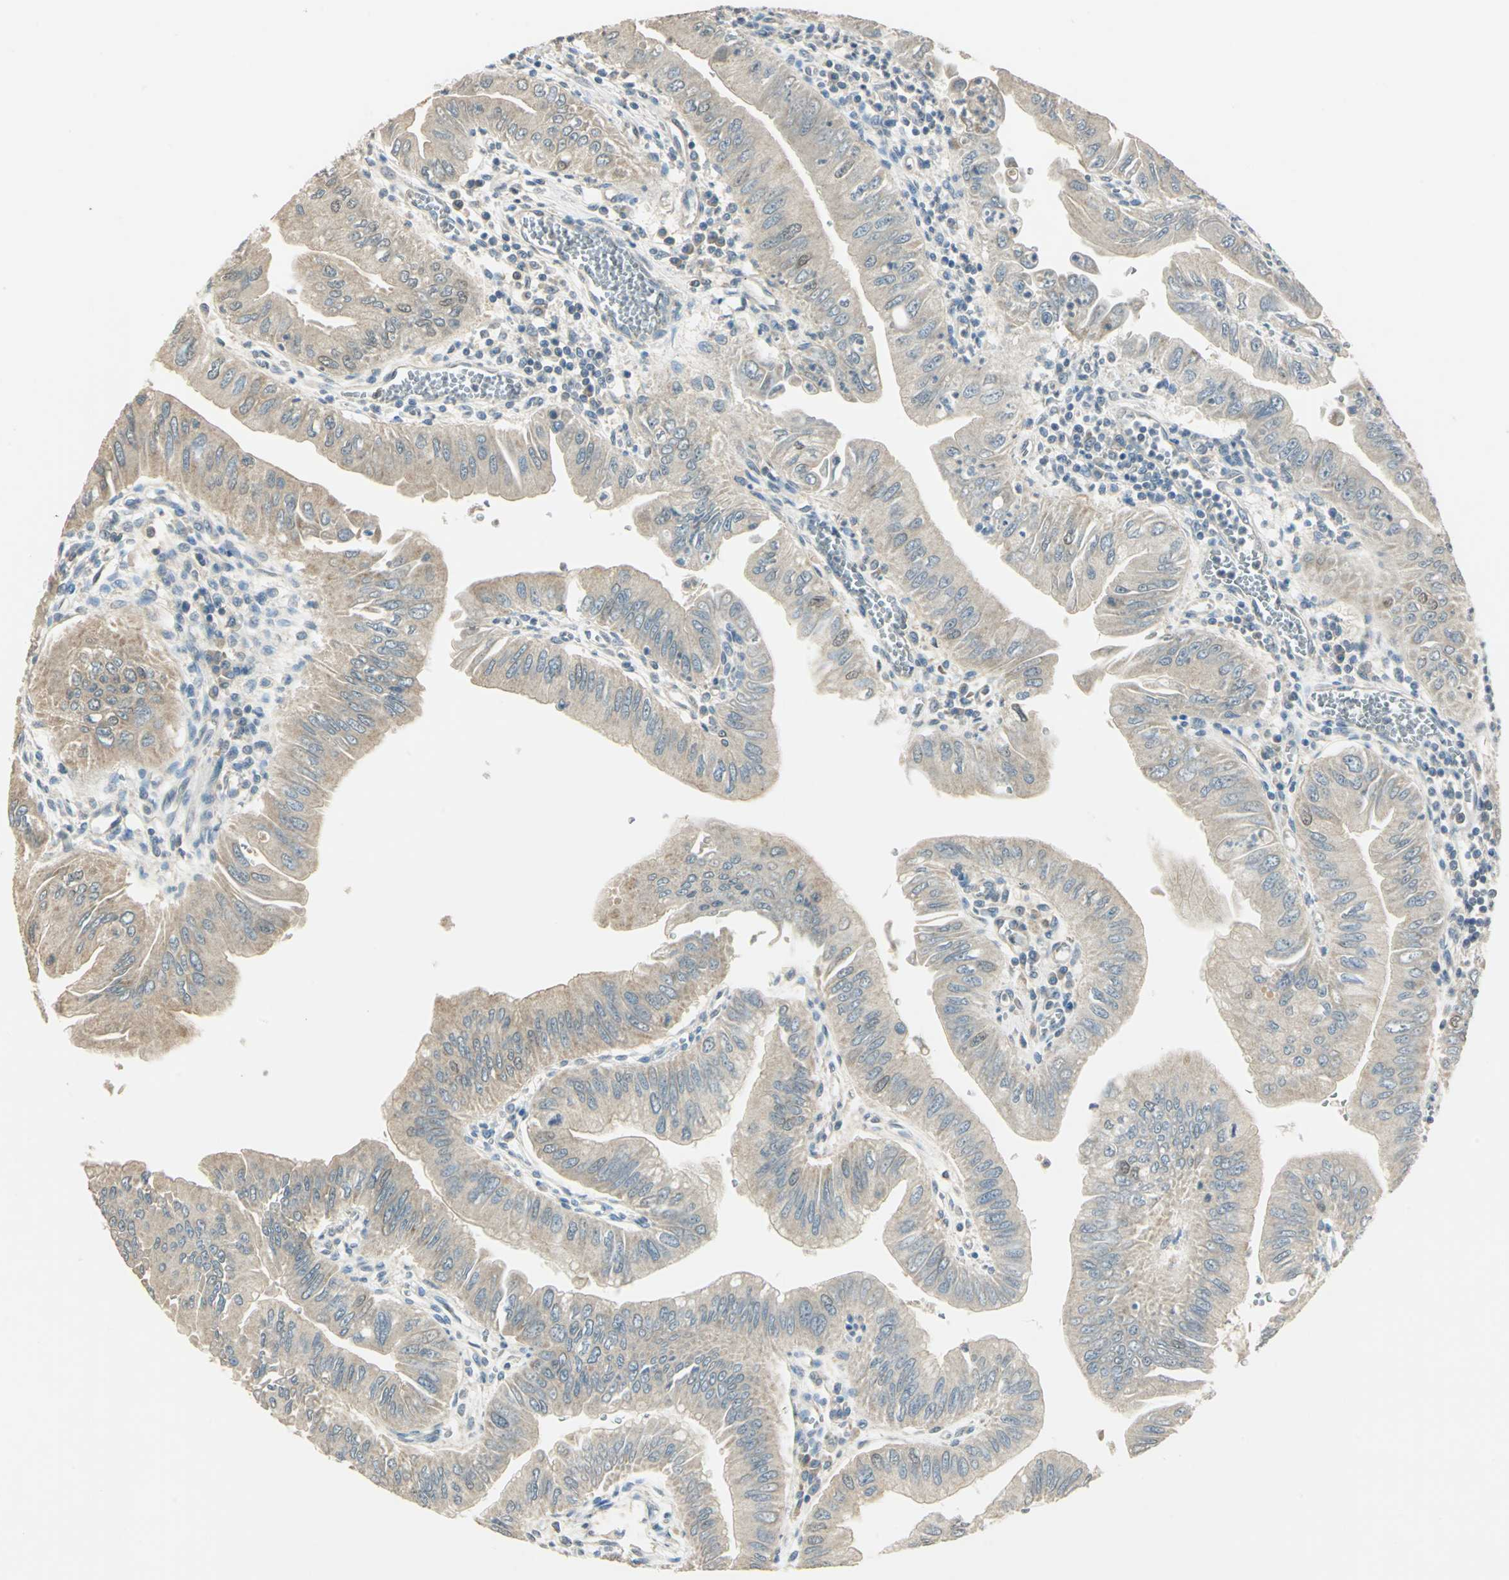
{"staining": {"intensity": "moderate", "quantity": ">75%", "location": "cytoplasmic/membranous"}, "tissue": "pancreatic cancer", "cell_type": "Tumor cells", "image_type": "cancer", "snomed": [{"axis": "morphology", "description": "Normal tissue, NOS"}, {"axis": "topography", "description": "Lymph node"}], "caption": "Protein positivity by IHC shows moderate cytoplasmic/membranous staining in about >75% of tumor cells in pancreatic cancer. (IHC, brightfield microscopy, high magnification).", "gene": "SHC2", "patient": {"sex": "male", "age": 50}}